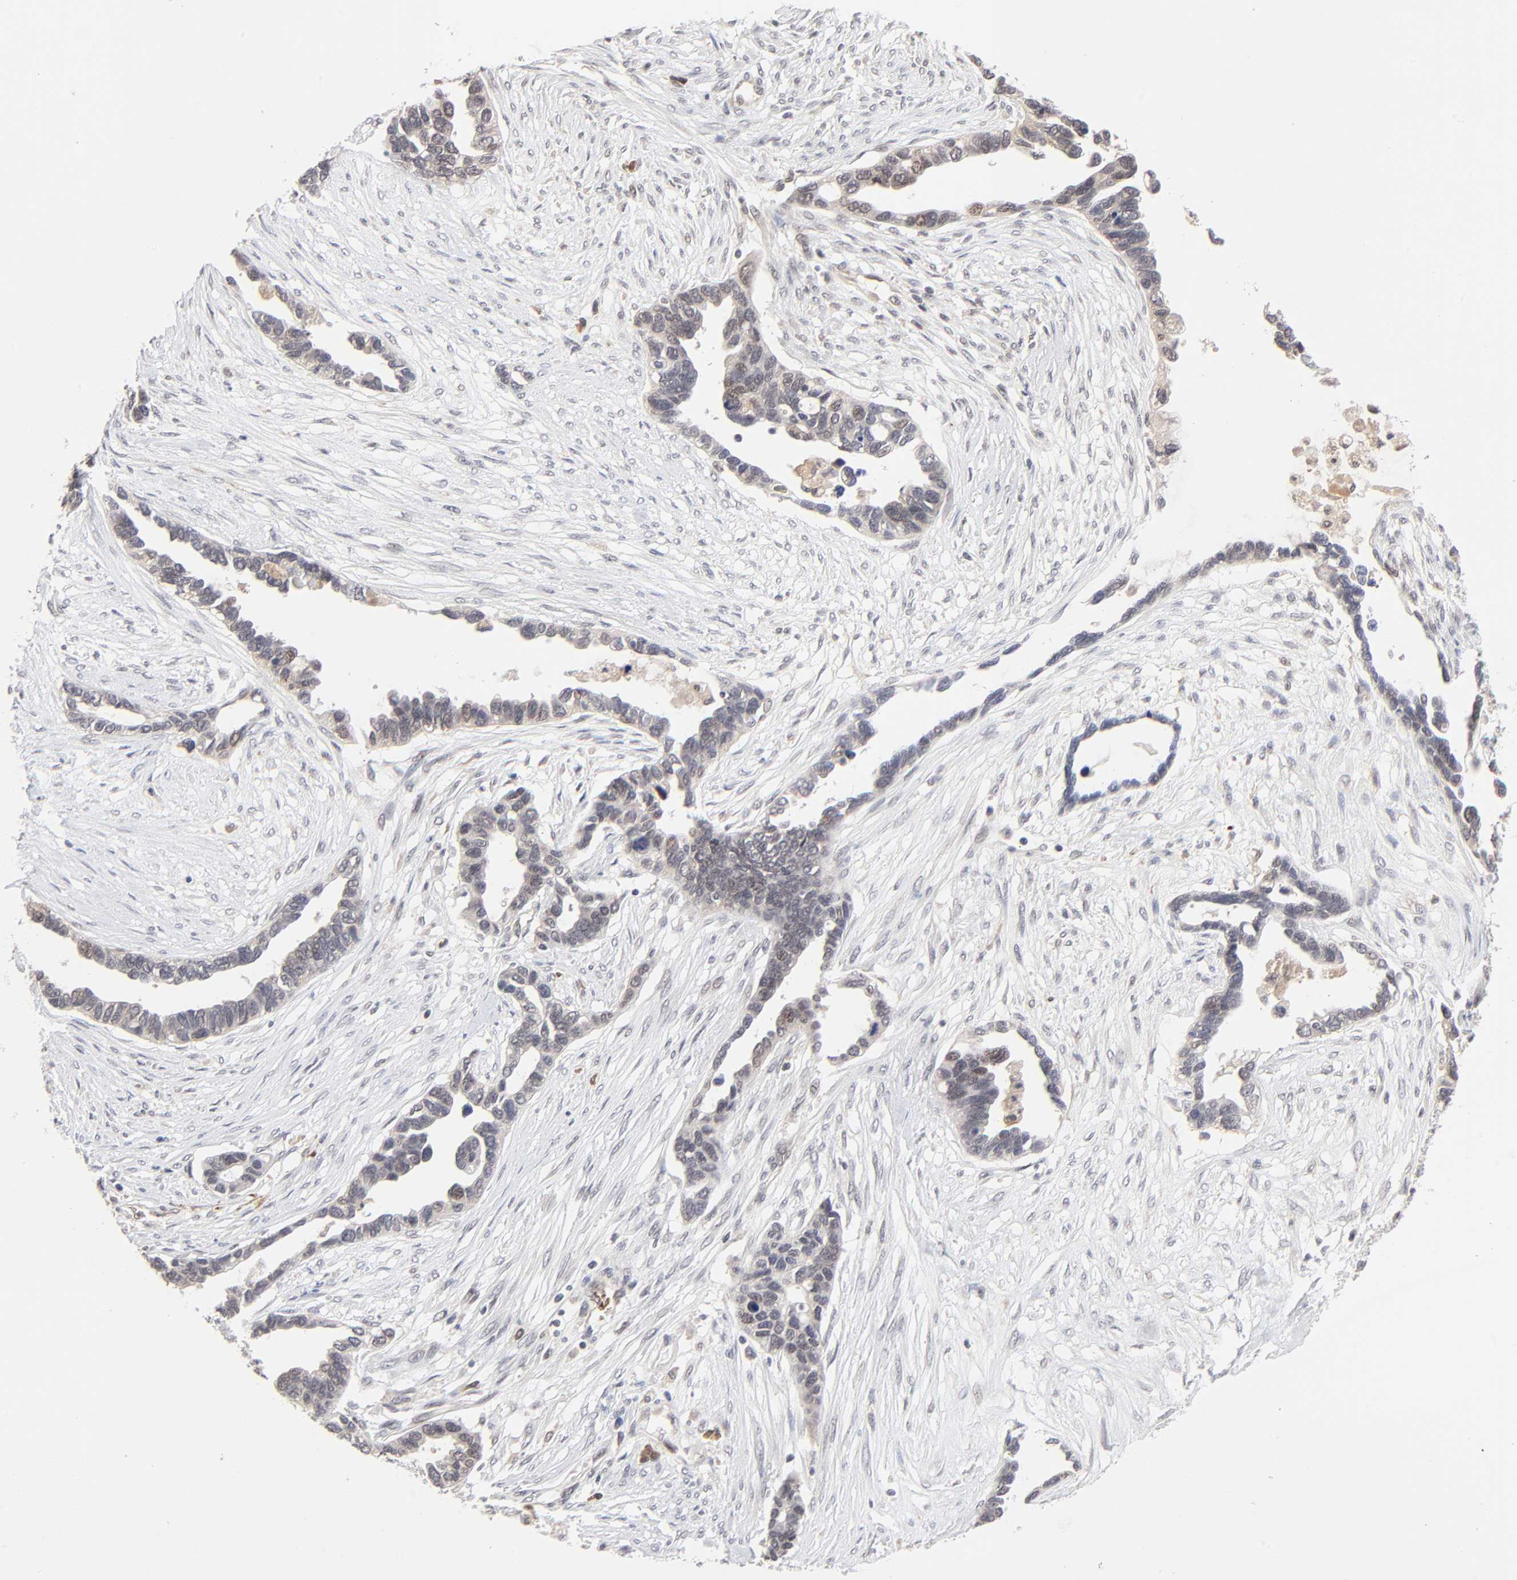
{"staining": {"intensity": "weak", "quantity": "<25%", "location": "cytoplasmic/membranous"}, "tissue": "ovarian cancer", "cell_type": "Tumor cells", "image_type": "cancer", "snomed": [{"axis": "morphology", "description": "Cystadenocarcinoma, serous, NOS"}, {"axis": "topography", "description": "Ovary"}], "caption": "IHC of human ovarian cancer (serous cystadenocarcinoma) demonstrates no staining in tumor cells. (Brightfield microscopy of DAB immunohistochemistry at high magnification).", "gene": "CASP10", "patient": {"sex": "female", "age": 54}}